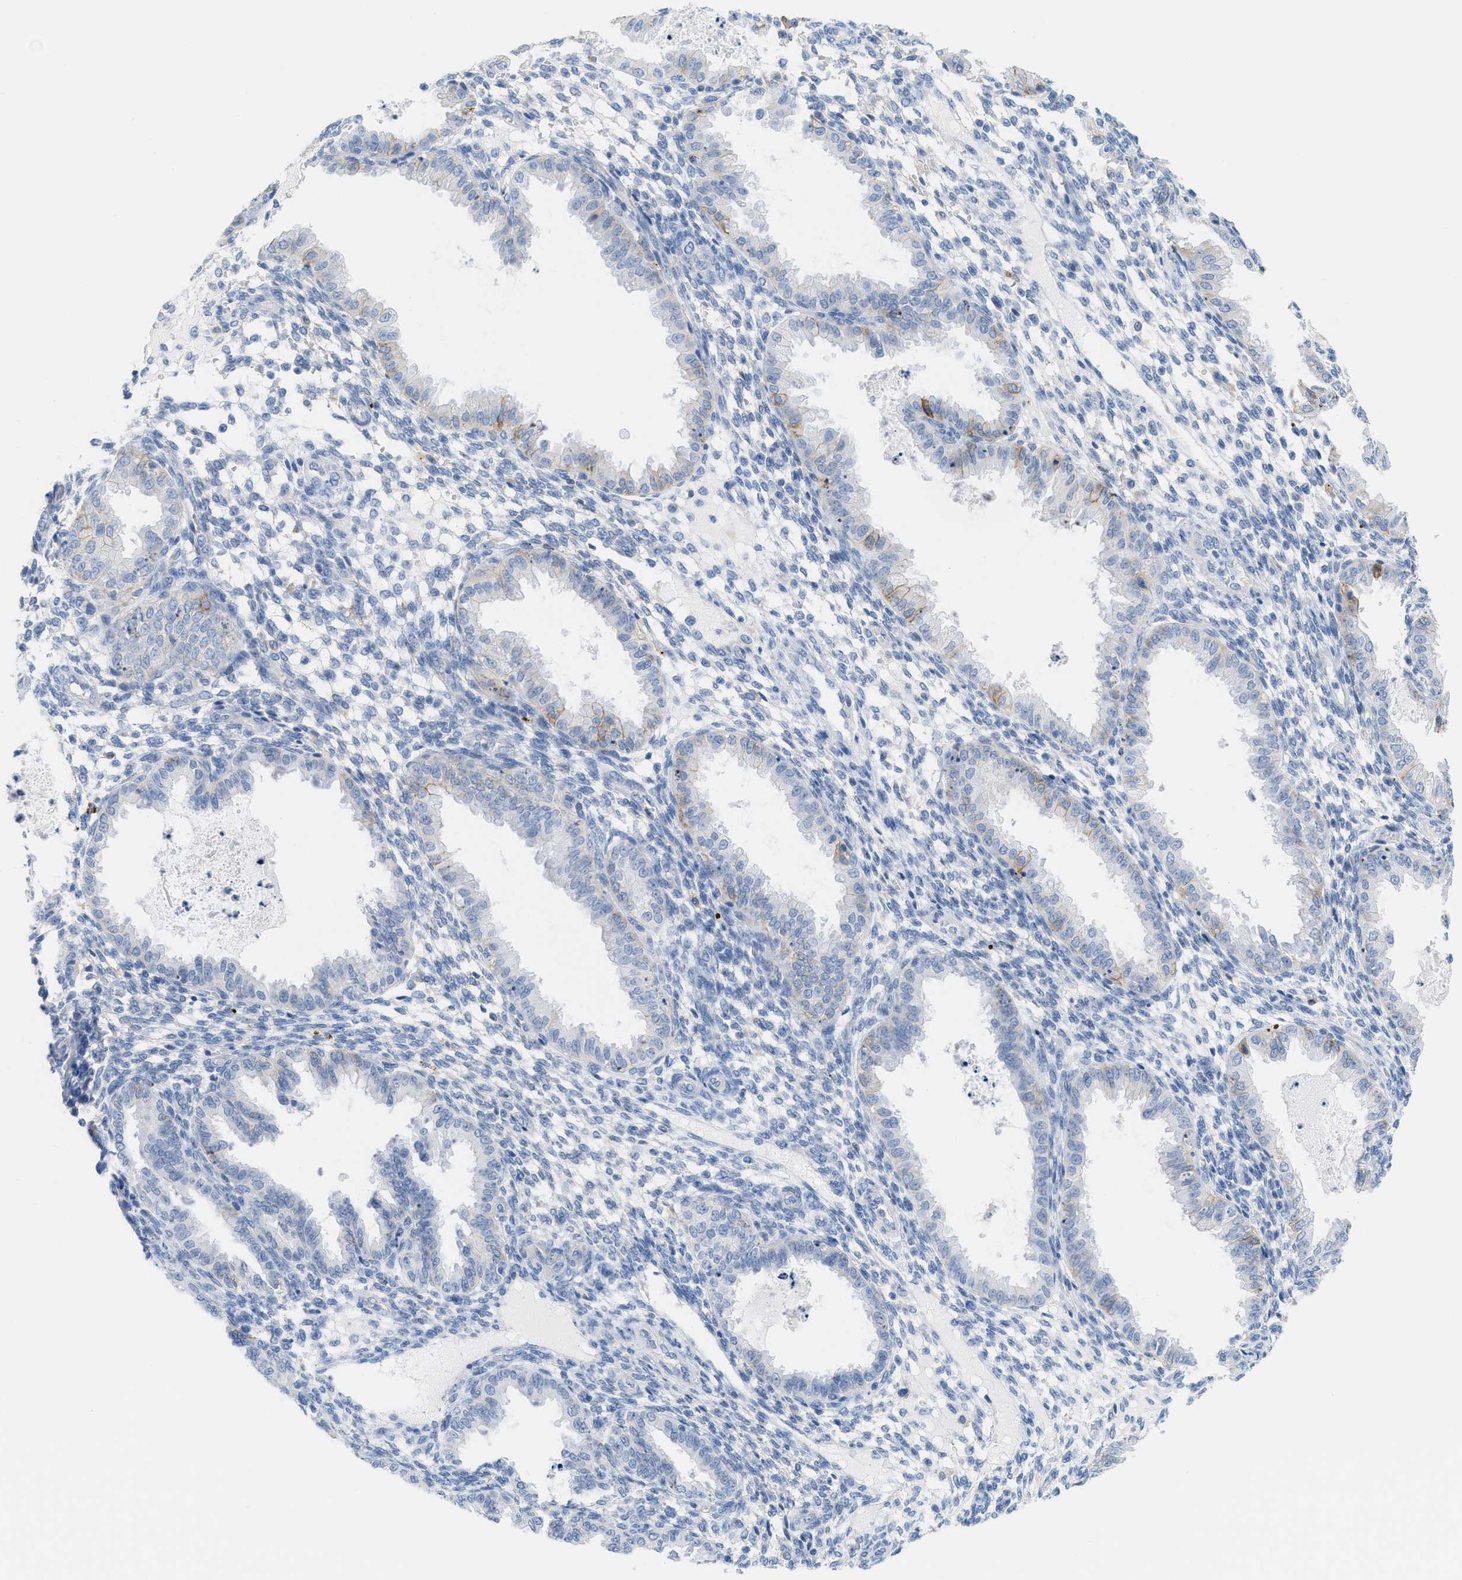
{"staining": {"intensity": "negative", "quantity": "none", "location": "none"}, "tissue": "endometrium", "cell_type": "Cells in endometrial stroma", "image_type": "normal", "snomed": [{"axis": "morphology", "description": "Normal tissue, NOS"}, {"axis": "topography", "description": "Endometrium"}], "caption": "High magnification brightfield microscopy of normal endometrium stained with DAB (3,3'-diaminobenzidine) (brown) and counterstained with hematoxylin (blue): cells in endometrial stroma show no significant staining. (DAB immunohistochemistry (IHC) with hematoxylin counter stain).", "gene": "SLC3A2", "patient": {"sex": "female", "age": 33}}